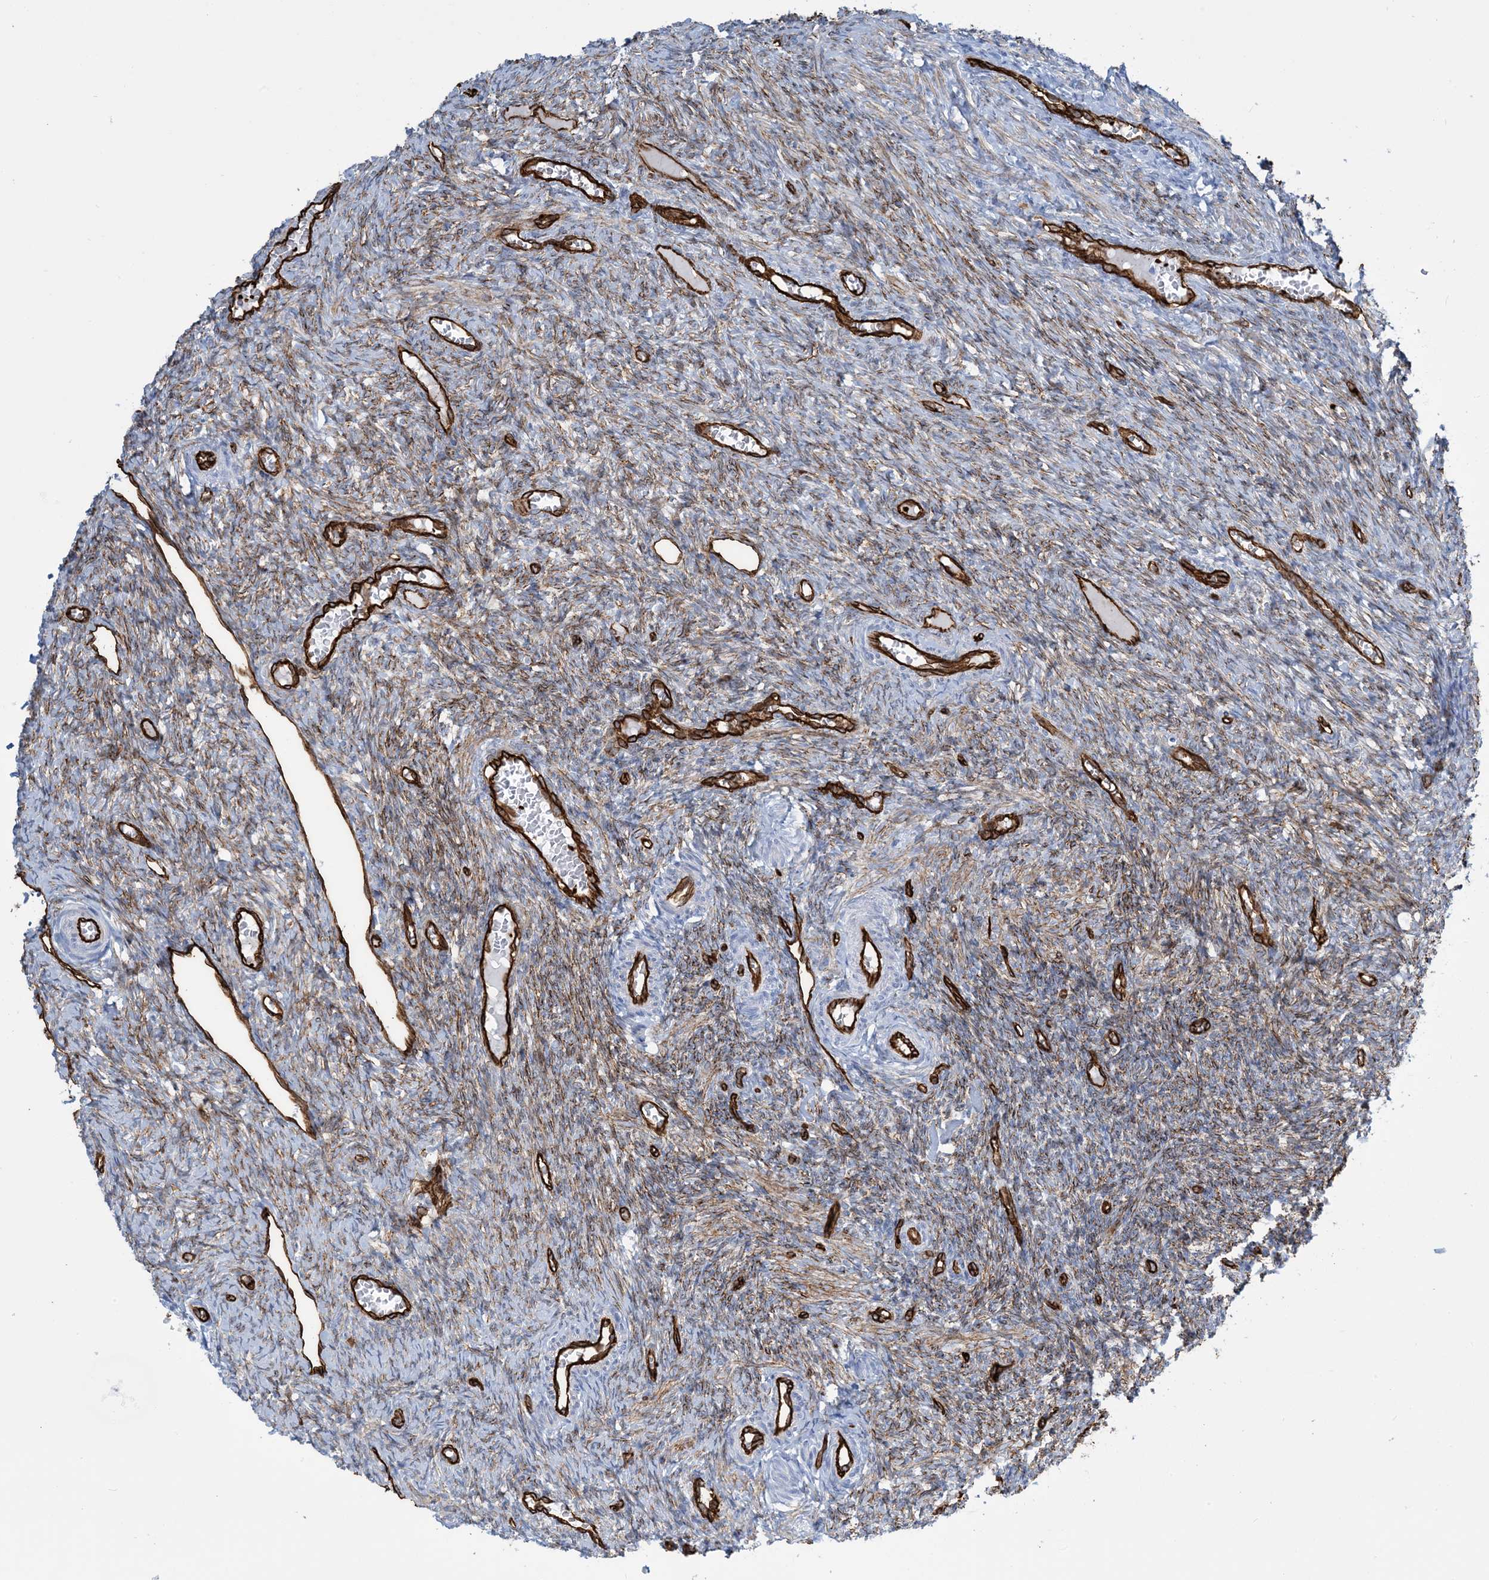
{"staining": {"intensity": "moderate", "quantity": "<25%", "location": "cytoplasmic/membranous"}, "tissue": "ovary", "cell_type": "Ovarian stroma cells", "image_type": "normal", "snomed": [{"axis": "morphology", "description": "Normal tissue, NOS"}, {"axis": "topography", "description": "Ovary"}], "caption": "About <25% of ovarian stroma cells in benign human ovary exhibit moderate cytoplasmic/membranous protein staining as visualized by brown immunohistochemical staining.", "gene": "EPS8L3", "patient": {"sex": "female", "age": 27}}